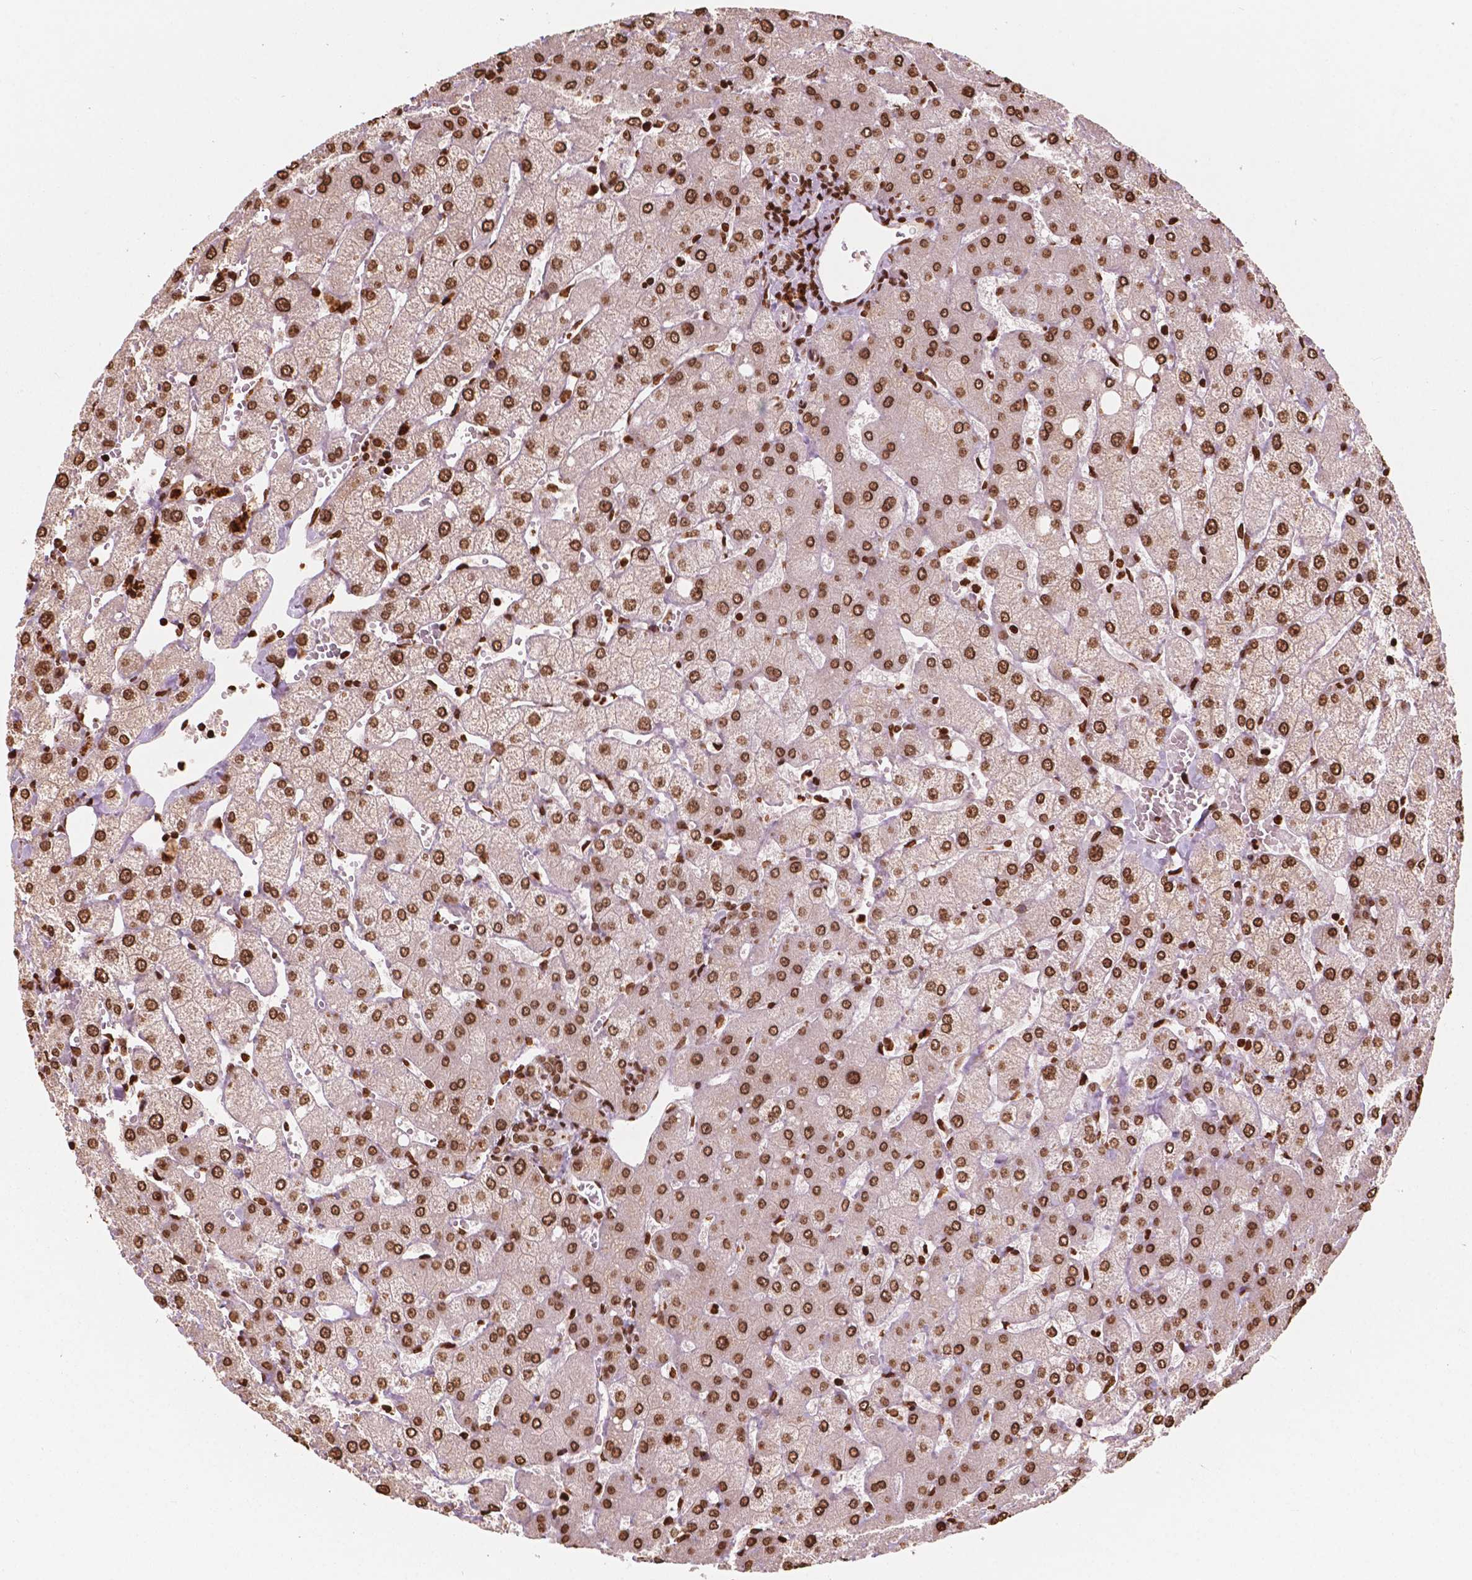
{"staining": {"intensity": "strong", "quantity": ">75%", "location": "nuclear"}, "tissue": "liver", "cell_type": "Cholangiocytes", "image_type": "normal", "snomed": [{"axis": "morphology", "description": "Normal tissue, NOS"}, {"axis": "topography", "description": "Liver"}], "caption": "Protein positivity by immunohistochemistry demonstrates strong nuclear expression in approximately >75% of cholangiocytes in benign liver. Using DAB (3,3'-diaminobenzidine) (brown) and hematoxylin (blue) stains, captured at high magnification using brightfield microscopy.", "gene": "H3C7", "patient": {"sex": "female", "age": 54}}